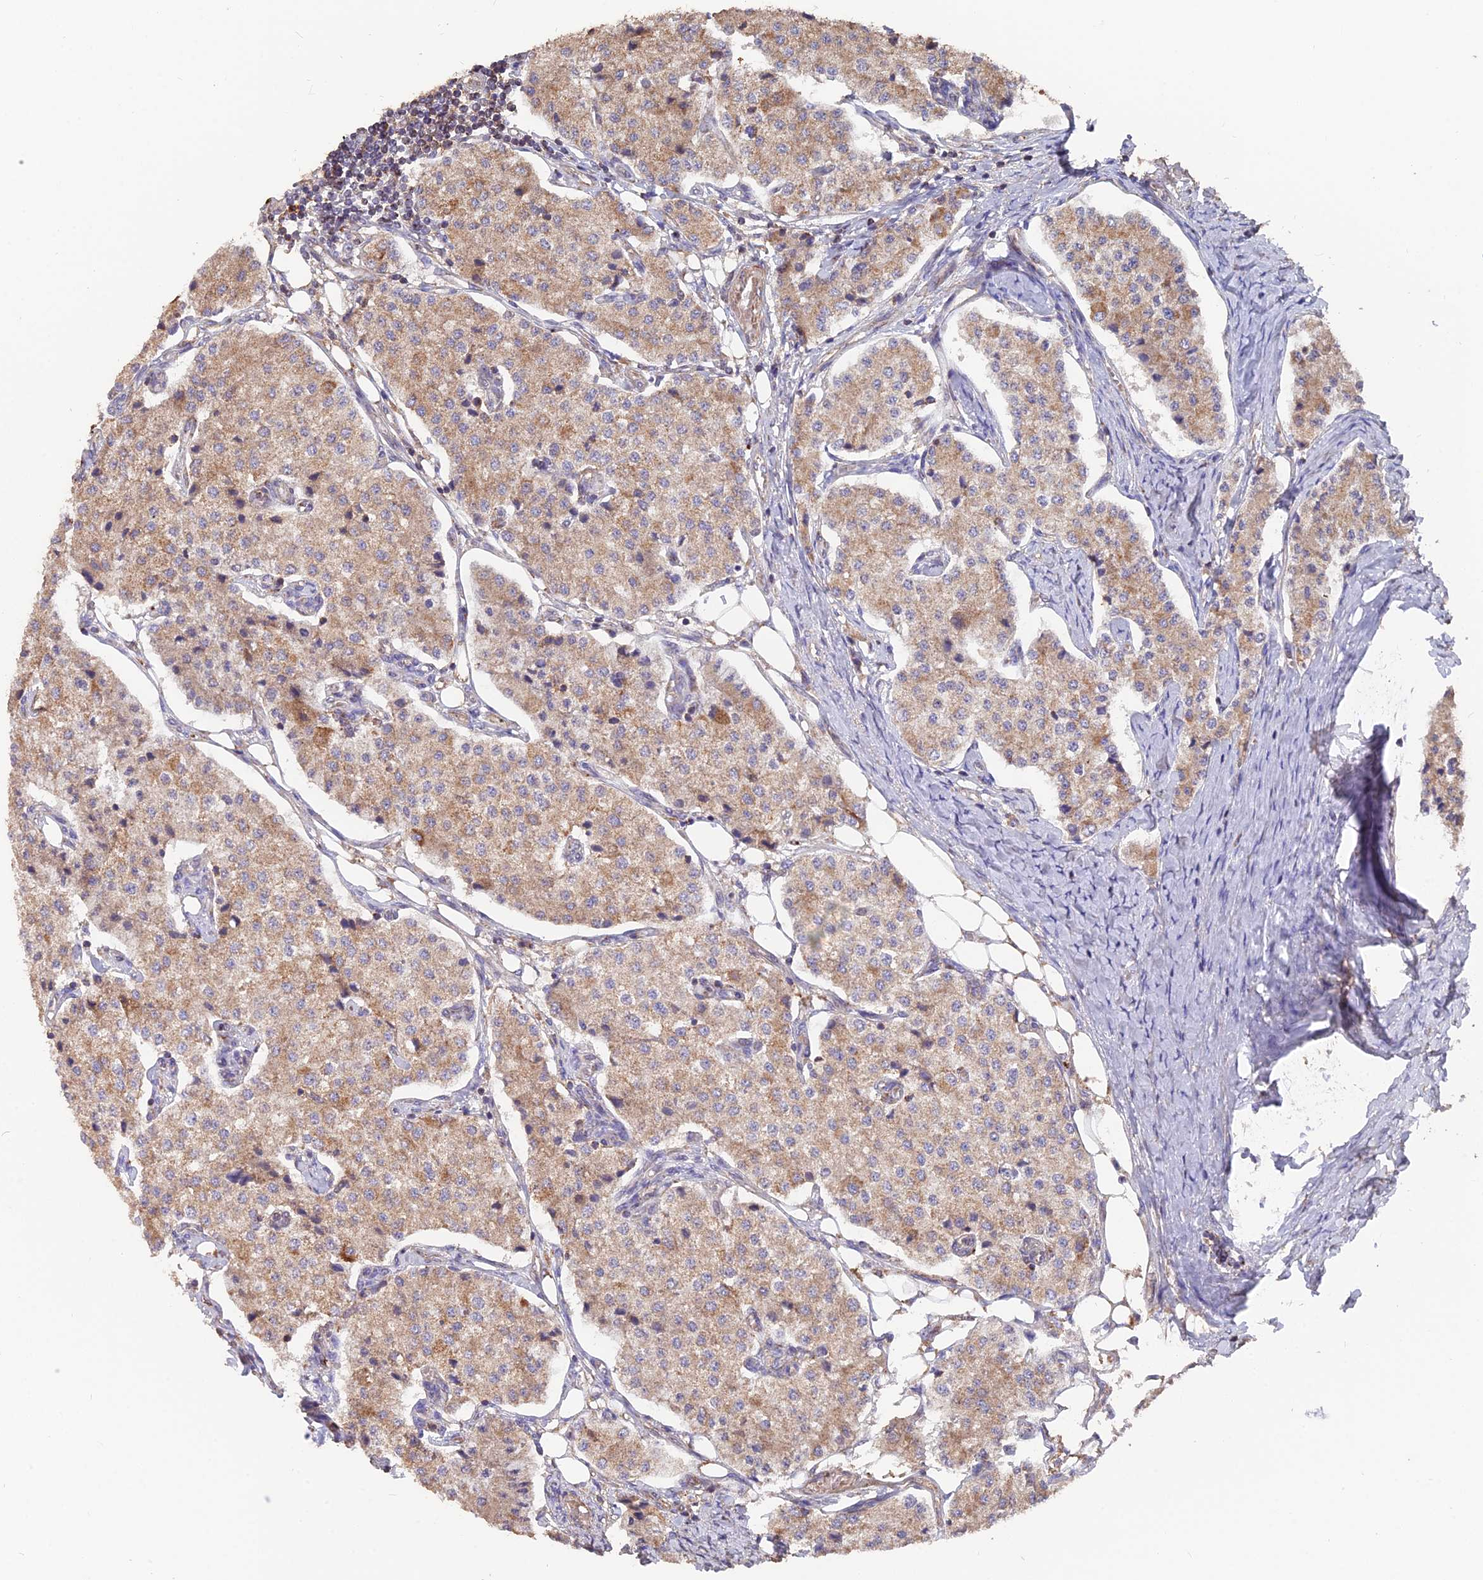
{"staining": {"intensity": "moderate", "quantity": ">75%", "location": "cytoplasmic/membranous"}, "tissue": "carcinoid", "cell_type": "Tumor cells", "image_type": "cancer", "snomed": [{"axis": "morphology", "description": "Carcinoid, malignant, NOS"}, {"axis": "topography", "description": "Colon"}], "caption": "A high-resolution image shows IHC staining of carcinoid, which demonstrates moderate cytoplasmic/membranous positivity in approximately >75% of tumor cells.", "gene": "IFT22", "patient": {"sex": "female", "age": 52}}